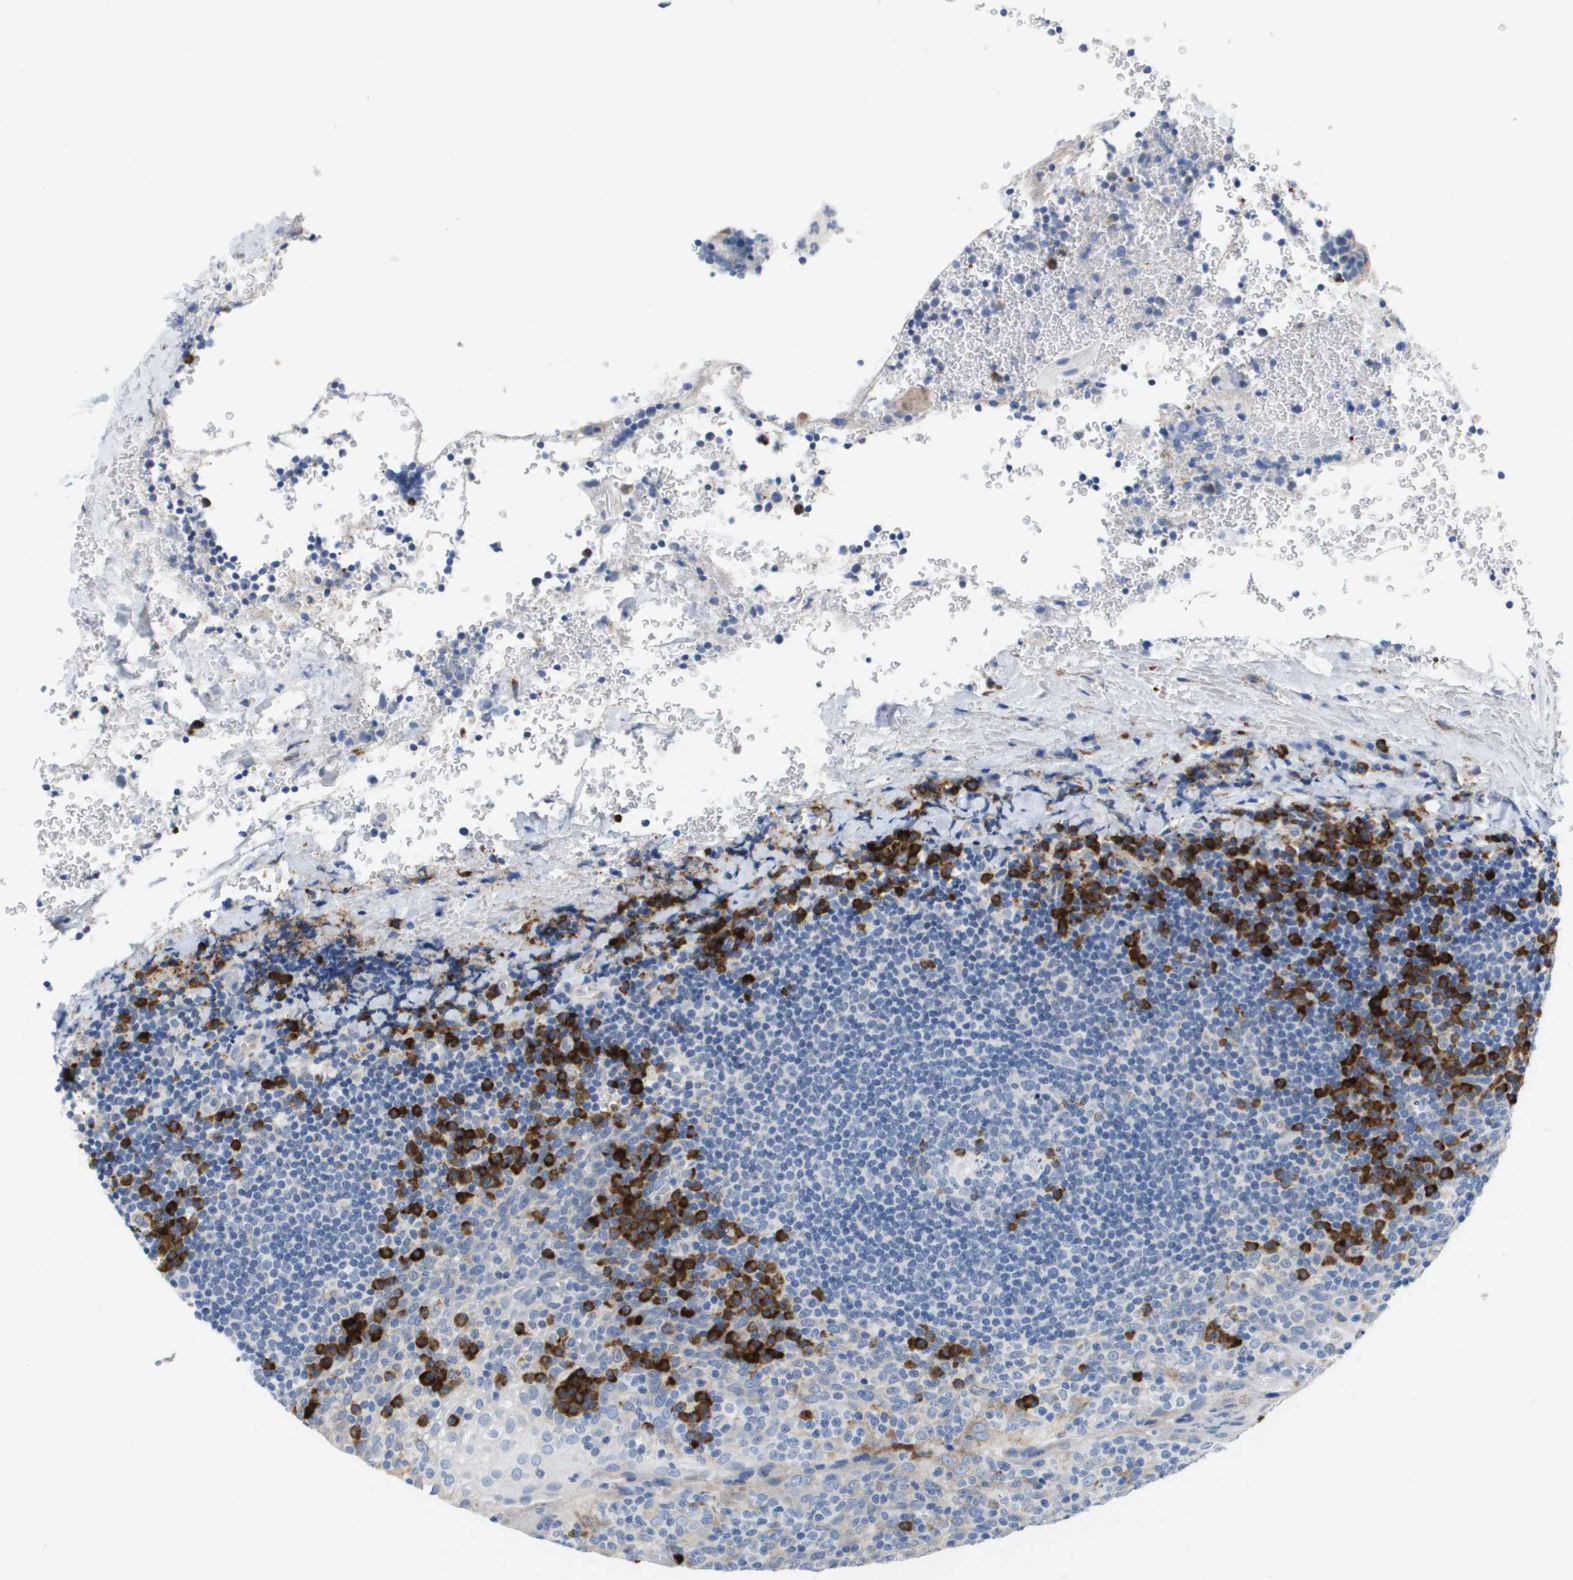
{"staining": {"intensity": "strong", "quantity": "<25%", "location": "cytoplasmic/membranous"}, "tissue": "tonsil", "cell_type": "Germinal center cells", "image_type": "normal", "snomed": [{"axis": "morphology", "description": "Normal tissue, NOS"}, {"axis": "topography", "description": "Tonsil"}], "caption": "A high-resolution image shows IHC staining of normal tonsil, which demonstrates strong cytoplasmic/membranous staining in about <25% of germinal center cells. (IHC, brightfield microscopy, high magnification).", "gene": "CD3G", "patient": {"sex": "male", "age": 17}}